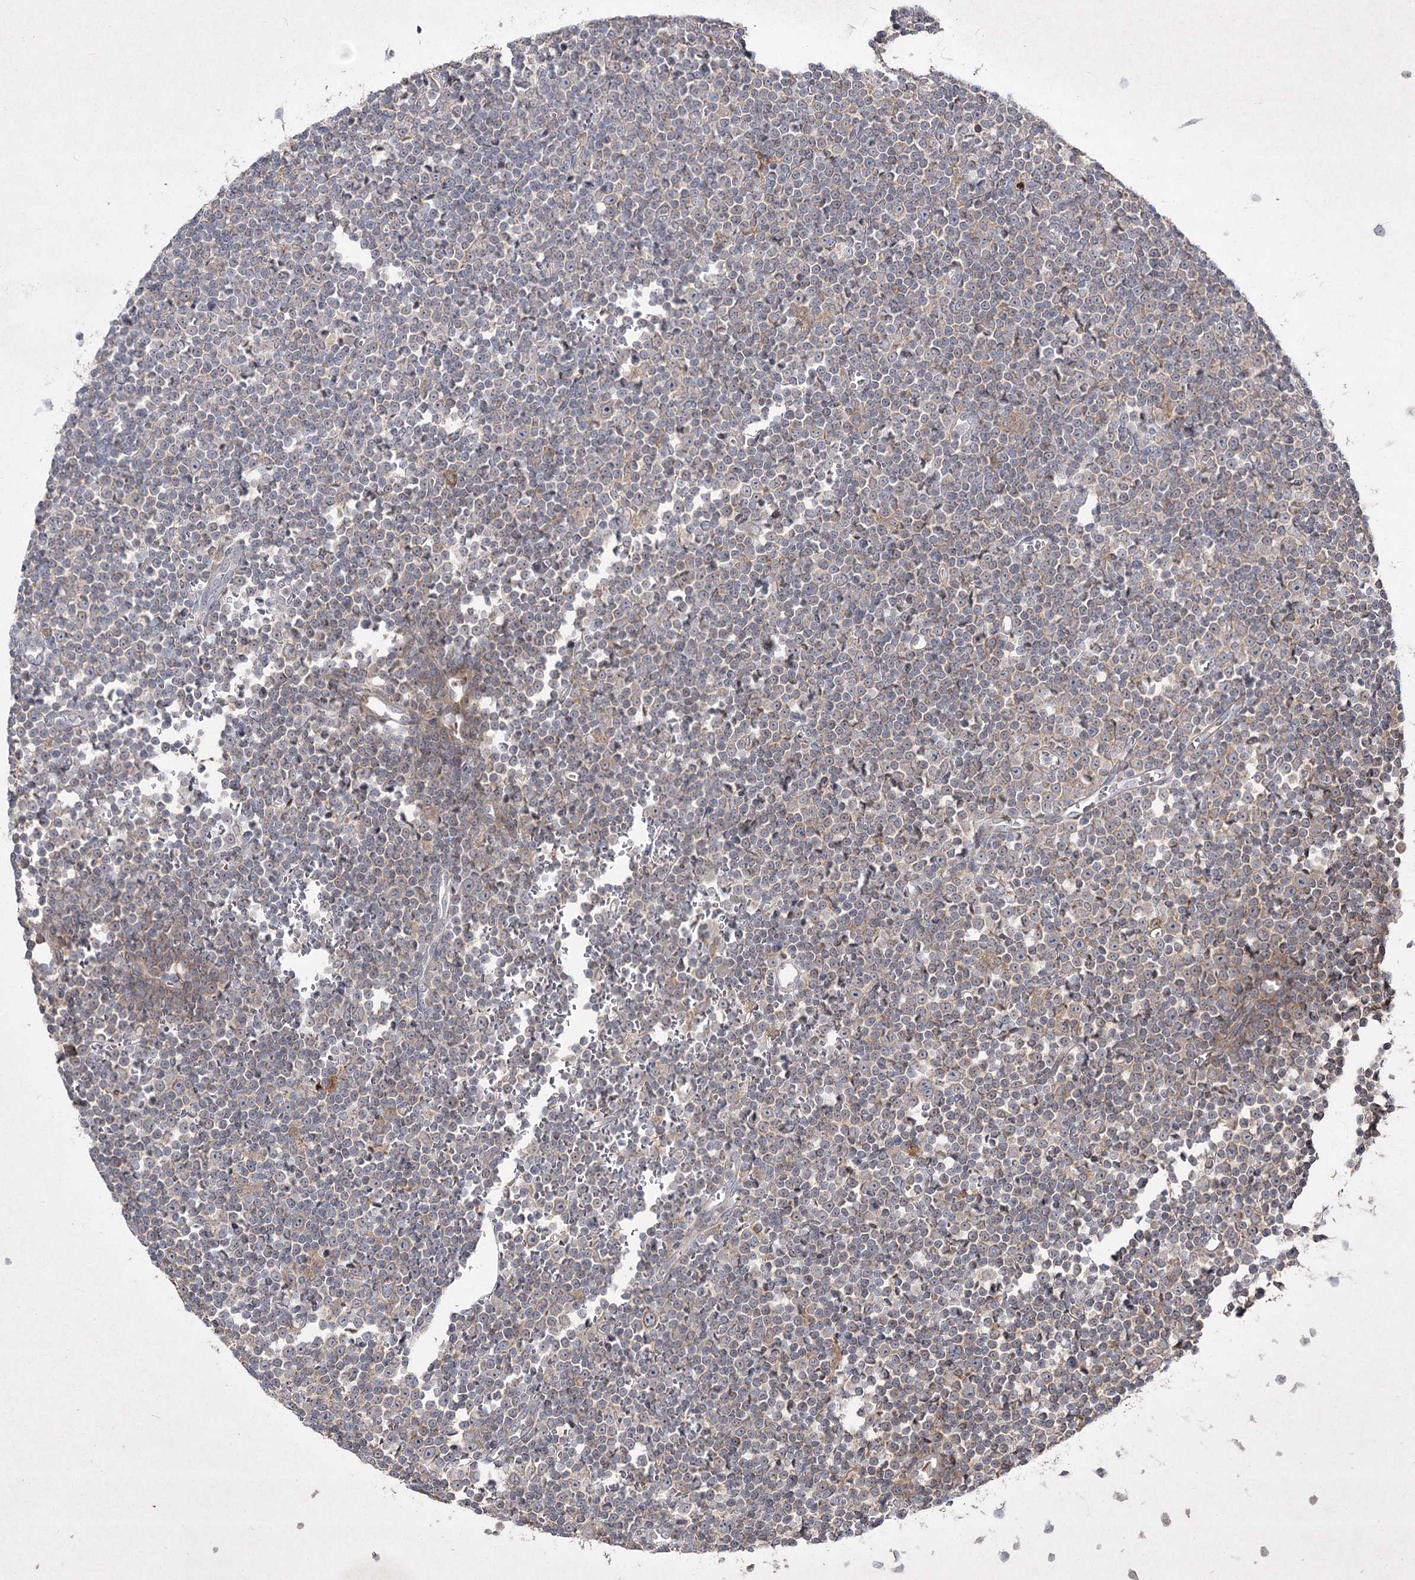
{"staining": {"intensity": "weak", "quantity": "<25%", "location": "cytoplasmic/membranous"}, "tissue": "lymphoma", "cell_type": "Tumor cells", "image_type": "cancer", "snomed": [{"axis": "morphology", "description": "Malignant lymphoma, non-Hodgkin's type, Low grade"}, {"axis": "topography", "description": "Lymph node"}], "caption": "Immunohistochemical staining of lymphoma shows no significant expression in tumor cells. The staining is performed using DAB (3,3'-diaminobenzidine) brown chromogen with nuclei counter-stained in using hematoxylin.", "gene": "CIB2", "patient": {"sex": "female", "age": 67}}